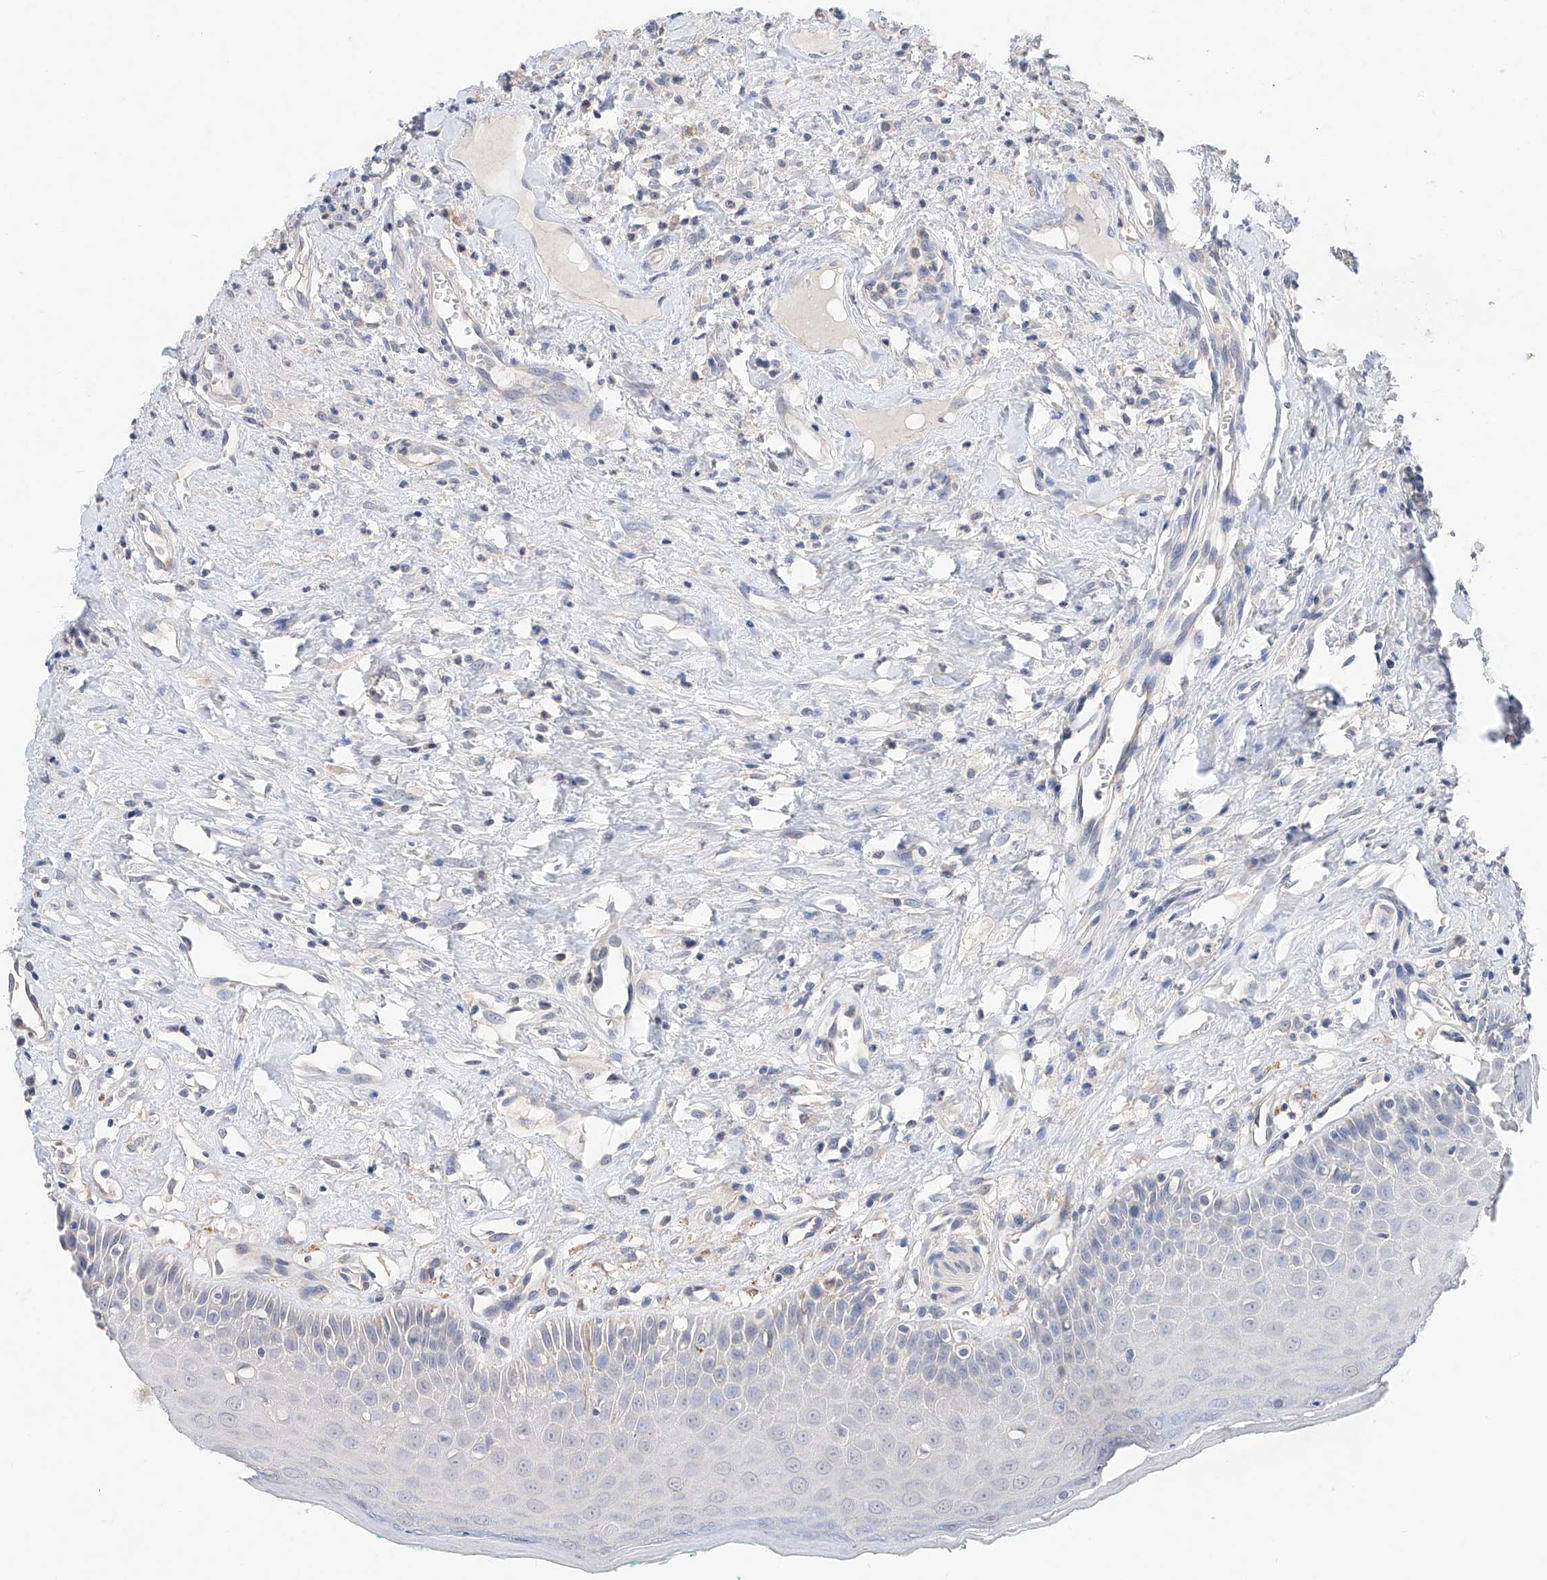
{"staining": {"intensity": "negative", "quantity": "none", "location": "none"}, "tissue": "oral mucosa", "cell_type": "Squamous epithelial cells", "image_type": "normal", "snomed": [{"axis": "morphology", "description": "Normal tissue, NOS"}, {"axis": "topography", "description": "Oral tissue"}], "caption": "This is an IHC histopathology image of benign human oral mucosa. There is no staining in squamous epithelial cells.", "gene": "FUCA2", "patient": {"sex": "female", "age": 70}}